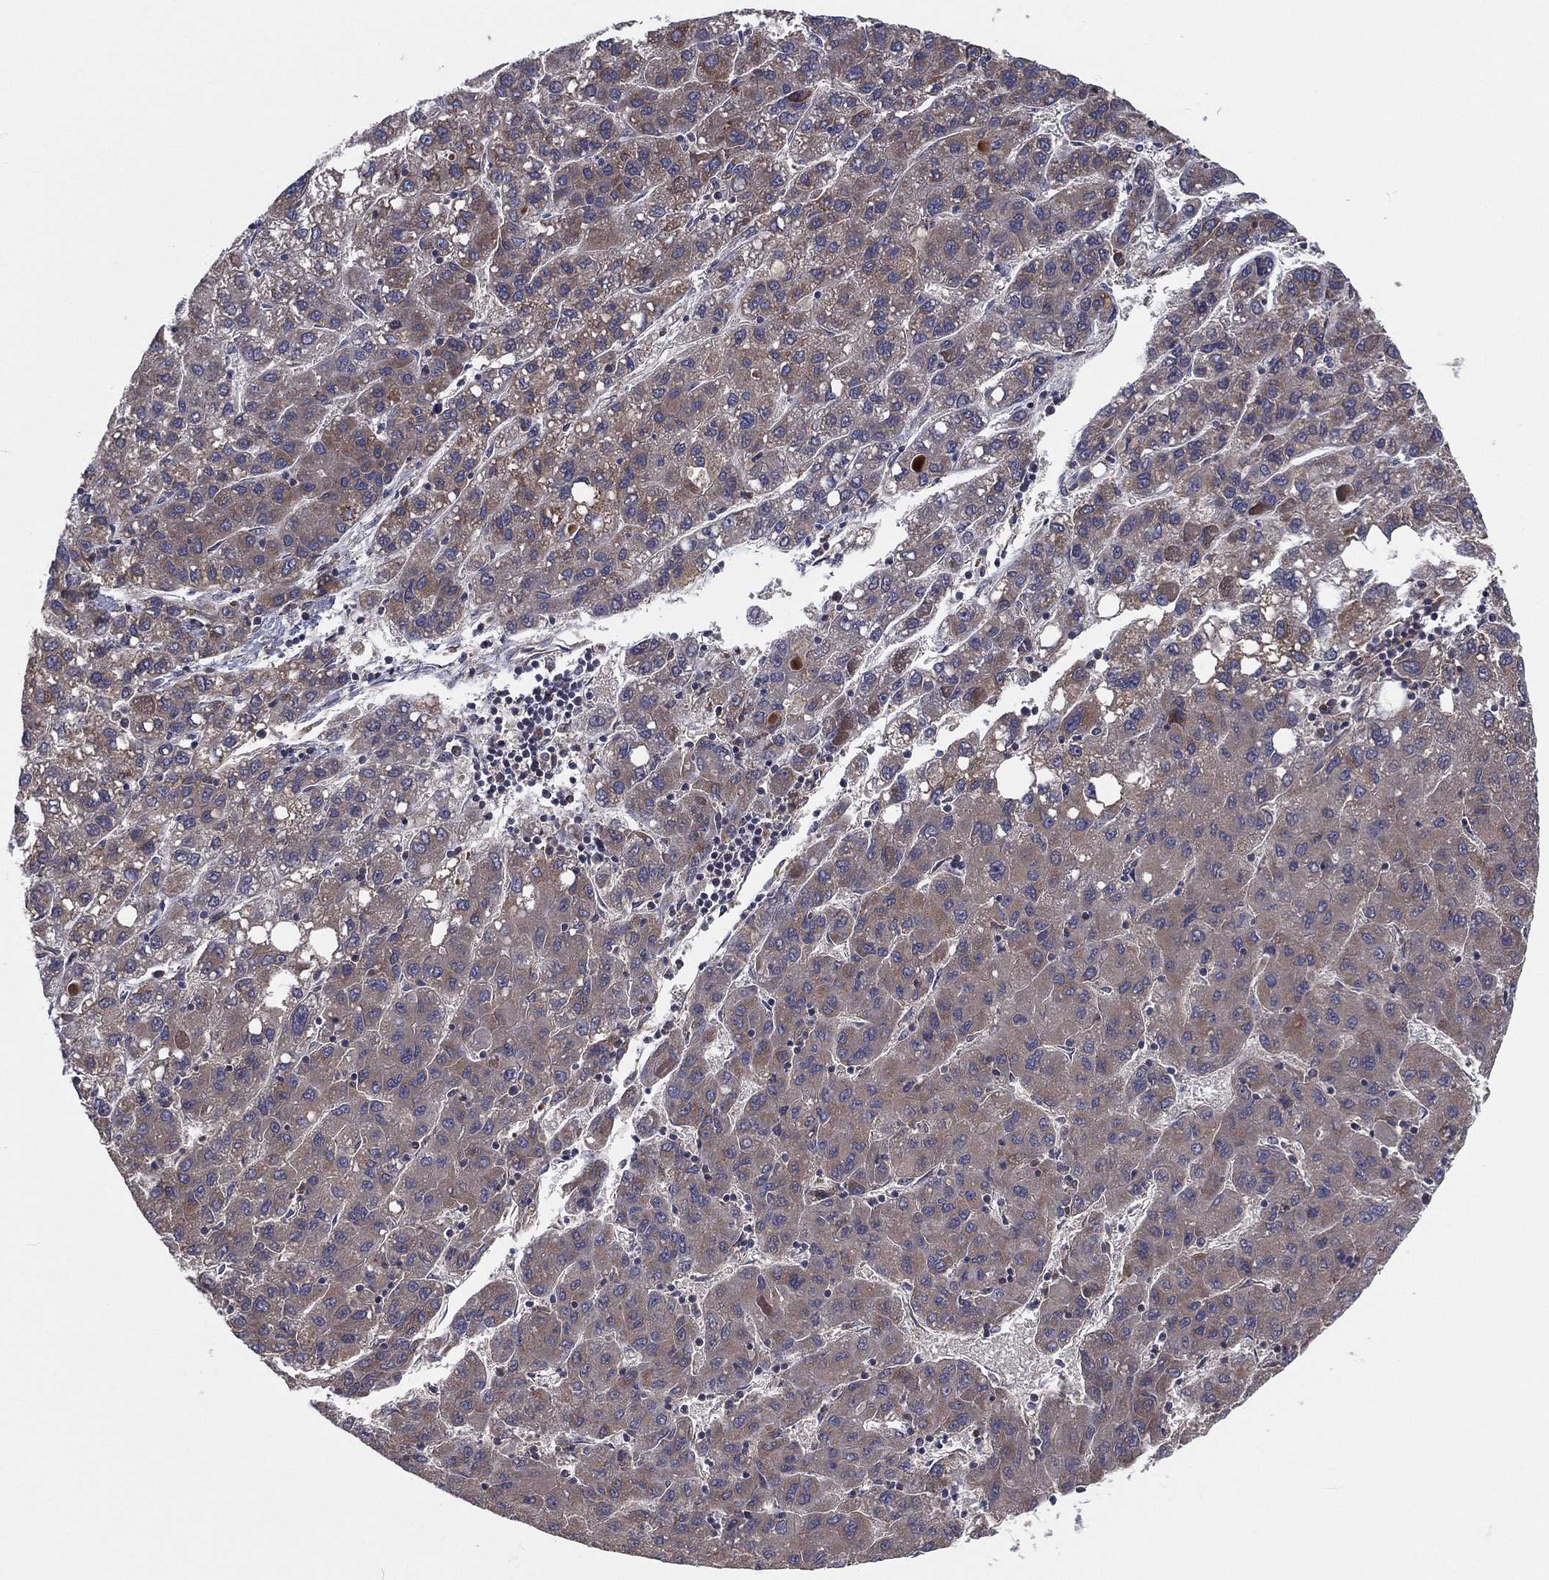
{"staining": {"intensity": "moderate", "quantity": "<25%", "location": "cytoplasmic/membranous"}, "tissue": "liver cancer", "cell_type": "Tumor cells", "image_type": "cancer", "snomed": [{"axis": "morphology", "description": "Carcinoma, Hepatocellular, NOS"}, {"axis": "topography", "description": "Liver"}], "caption": "Liver cancer stained for a protein exhibits moderate cytoplasmic/membranous positivity in tumor cells.", "gene": "EIF2B5", "patient": {"sex": "female", "age": 82}}